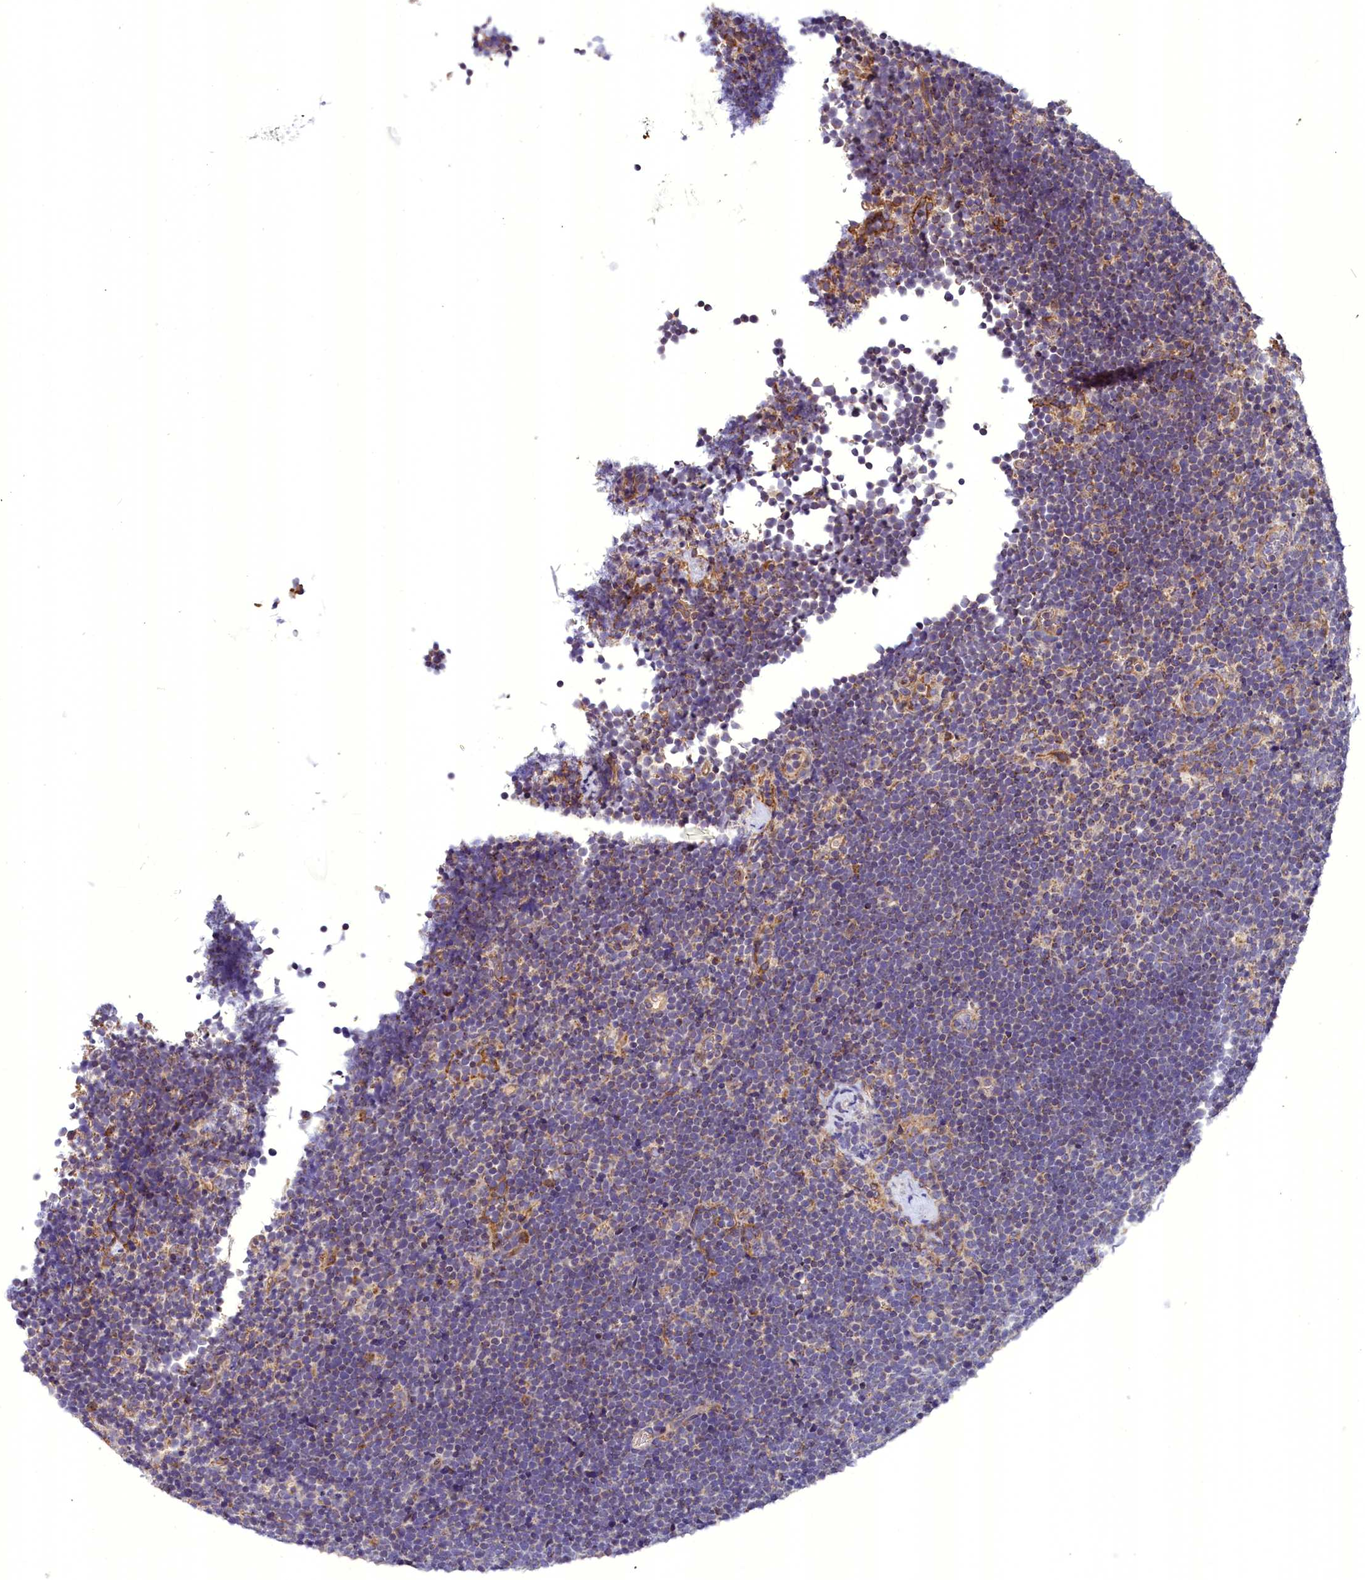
{"staining": {"intensity": "negative", "quantity": "none", "location": "none"}, "tissue": "lymphoma", "cell_type": "Tumor cells", "image_type": "cancer", "snomed": [{"axis": "morphology", "description": "Malignant lymphoma, non-Hodgkin's type, High grade"}, {"axis": "topography", "description": "Lymph node"}], "caption": "There is no significant positivity in tumor cells of lymphoma. The staining was performed using DAB (3,3'-diaminobenzidine) to visualize the protein expression in brown, while the nuclei were stained in blue with hematoxylin (Magnification: 20x).", "gene": "DNAJB9", "patient": {"sex": "male", "age": 13}}